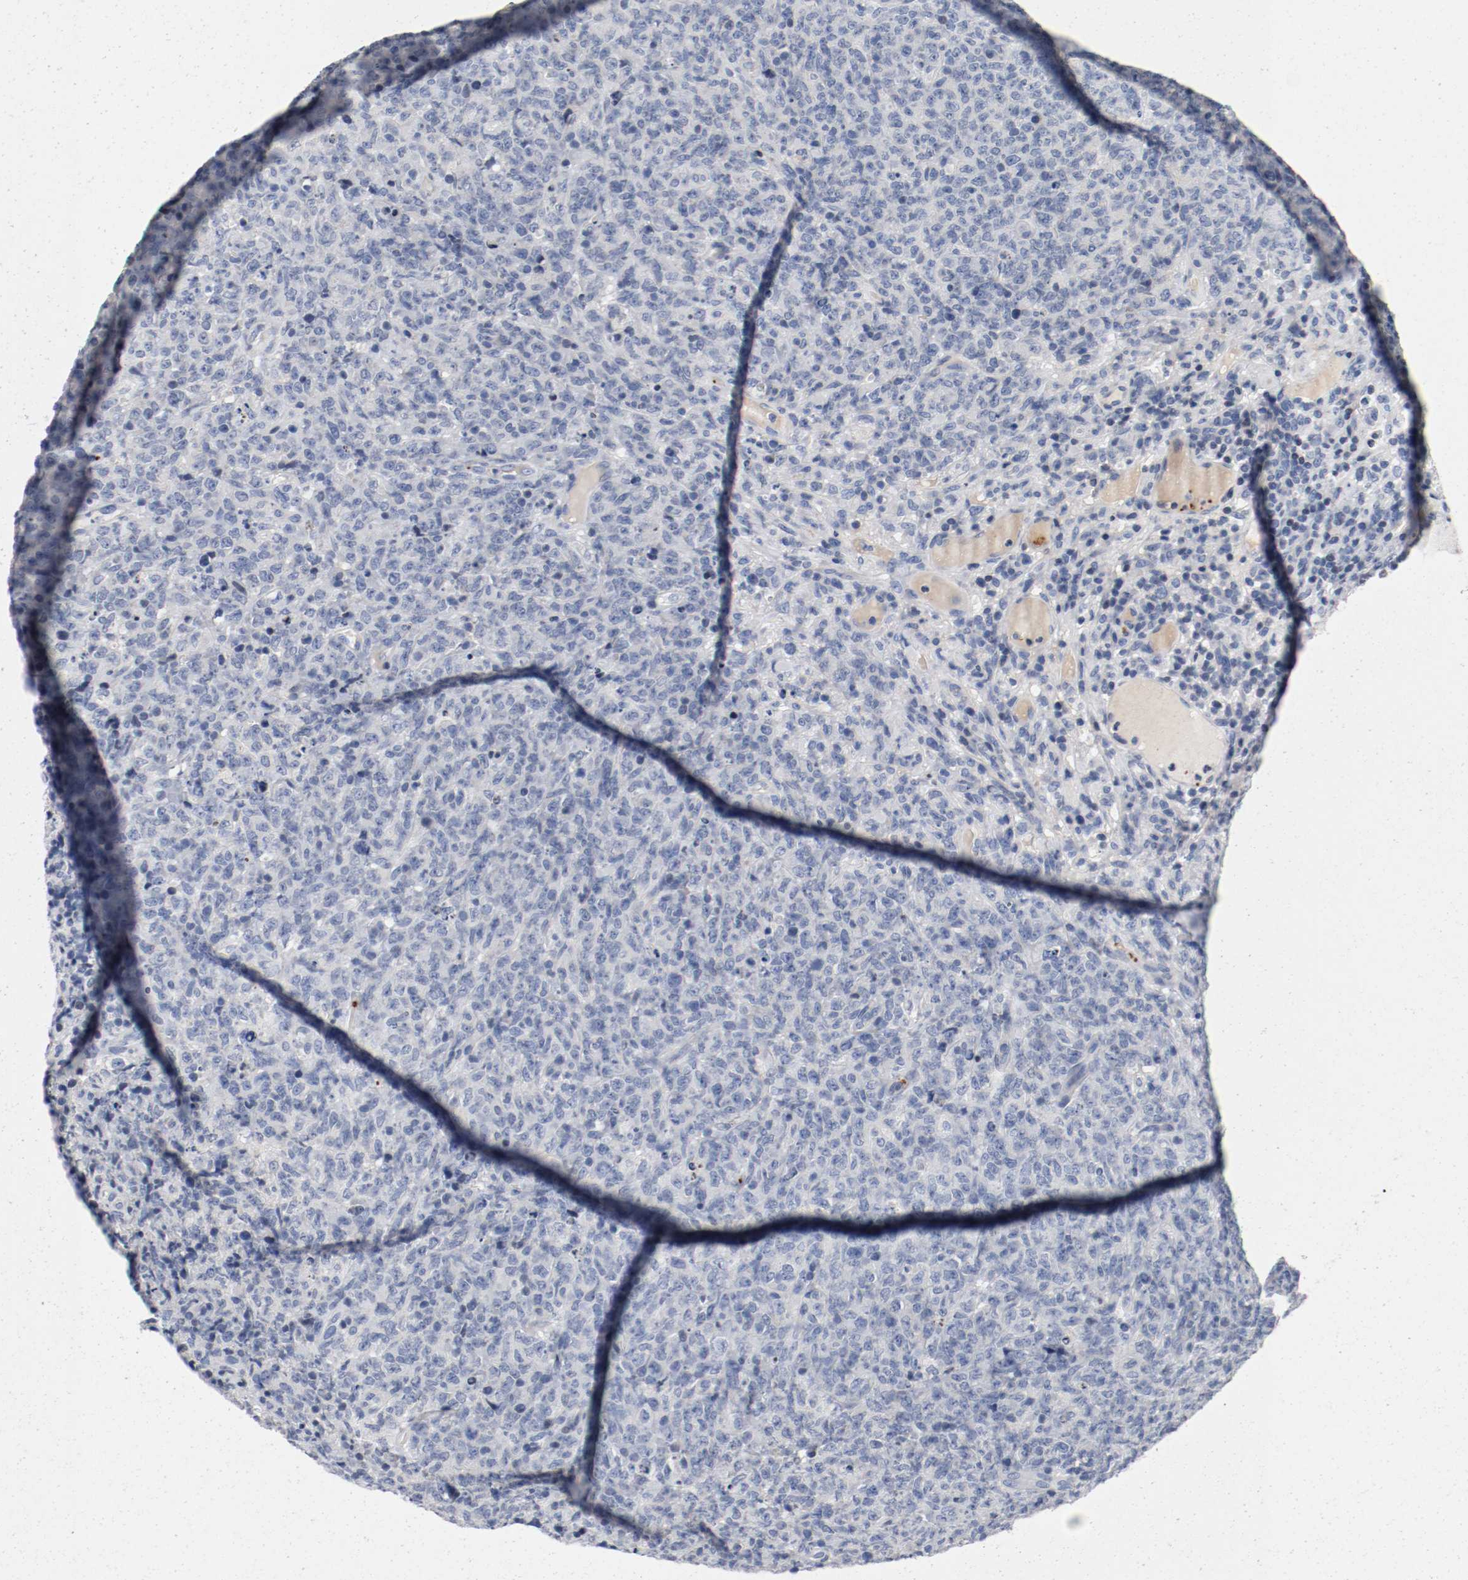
{"staining": {"intensity": "negative", "quantity": "none", "location": "none"}, "tissue": "lymphoma", "cell_type": "Tumor cells", "image_type": "cancer", "snomed": [{"axis": "morphology", "description": "Malignant lymphoma, non-Hodgkin's type, High grade"}, {"axis": "topography", "description": "Tonsil"}], "caption": "Image shows no protein staining in tumor cells of lymphoma tissue.", "gene": "PIM1", "patient": {"sex": "female", "age": 36}}